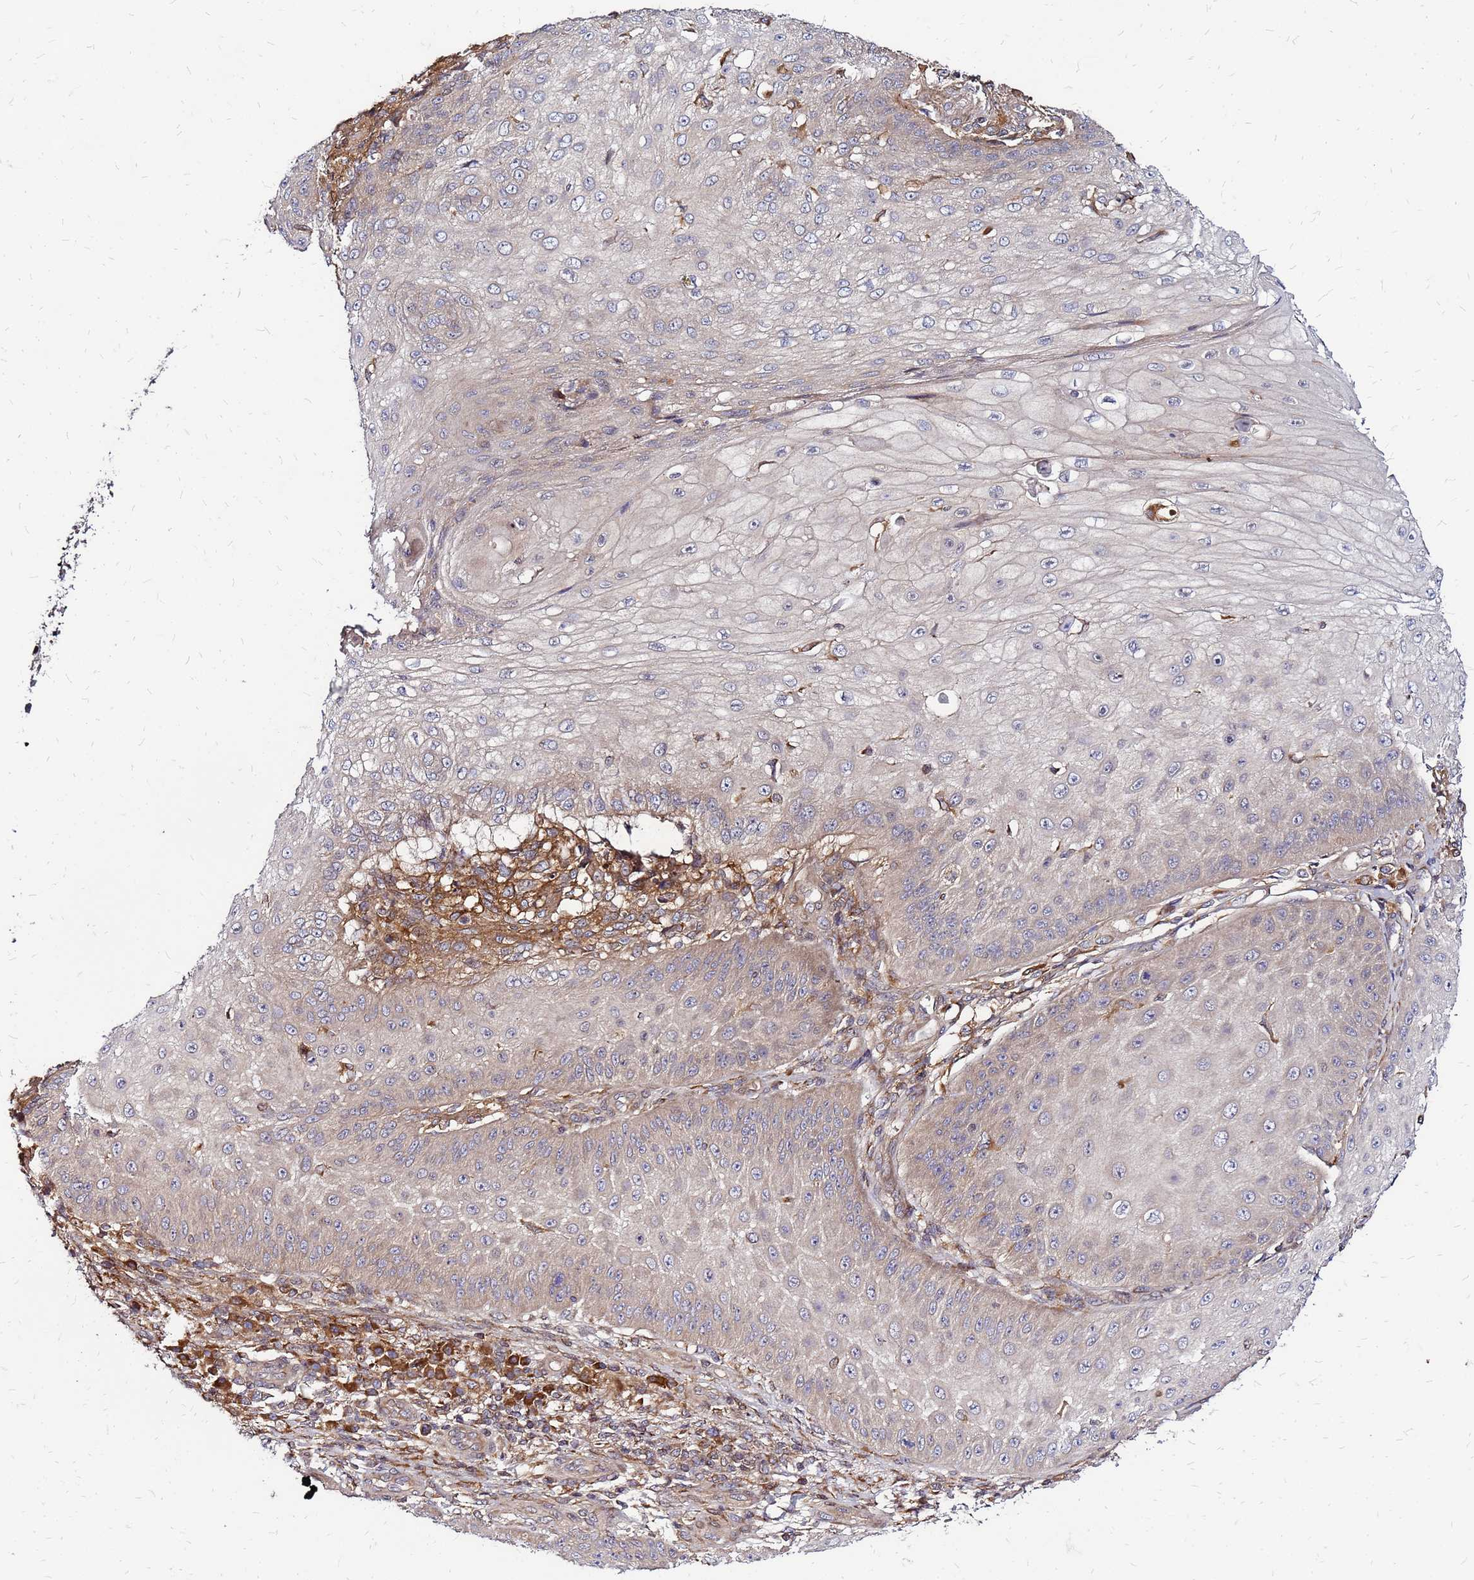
{"staining": {"intensity": "weak", "quantity": "<25%", "location": "cytoplasmic/membranous"}, "tissue": "skin cancer", "cell_type": "Tumor cells", "image_type": "cancer", "snomed": [{"axis": "morphology", "description": "Squamous cell carcinoma, NOS"}, {"axis": "topography", "description": "Skin"}], "caption": "A histopathology image of squamous cell carcinoma (skin) stained for a protein shows no brown staining in tumor cells.", "gene": "CYBC1", "patient": {"sex": "male", "age": 70}}